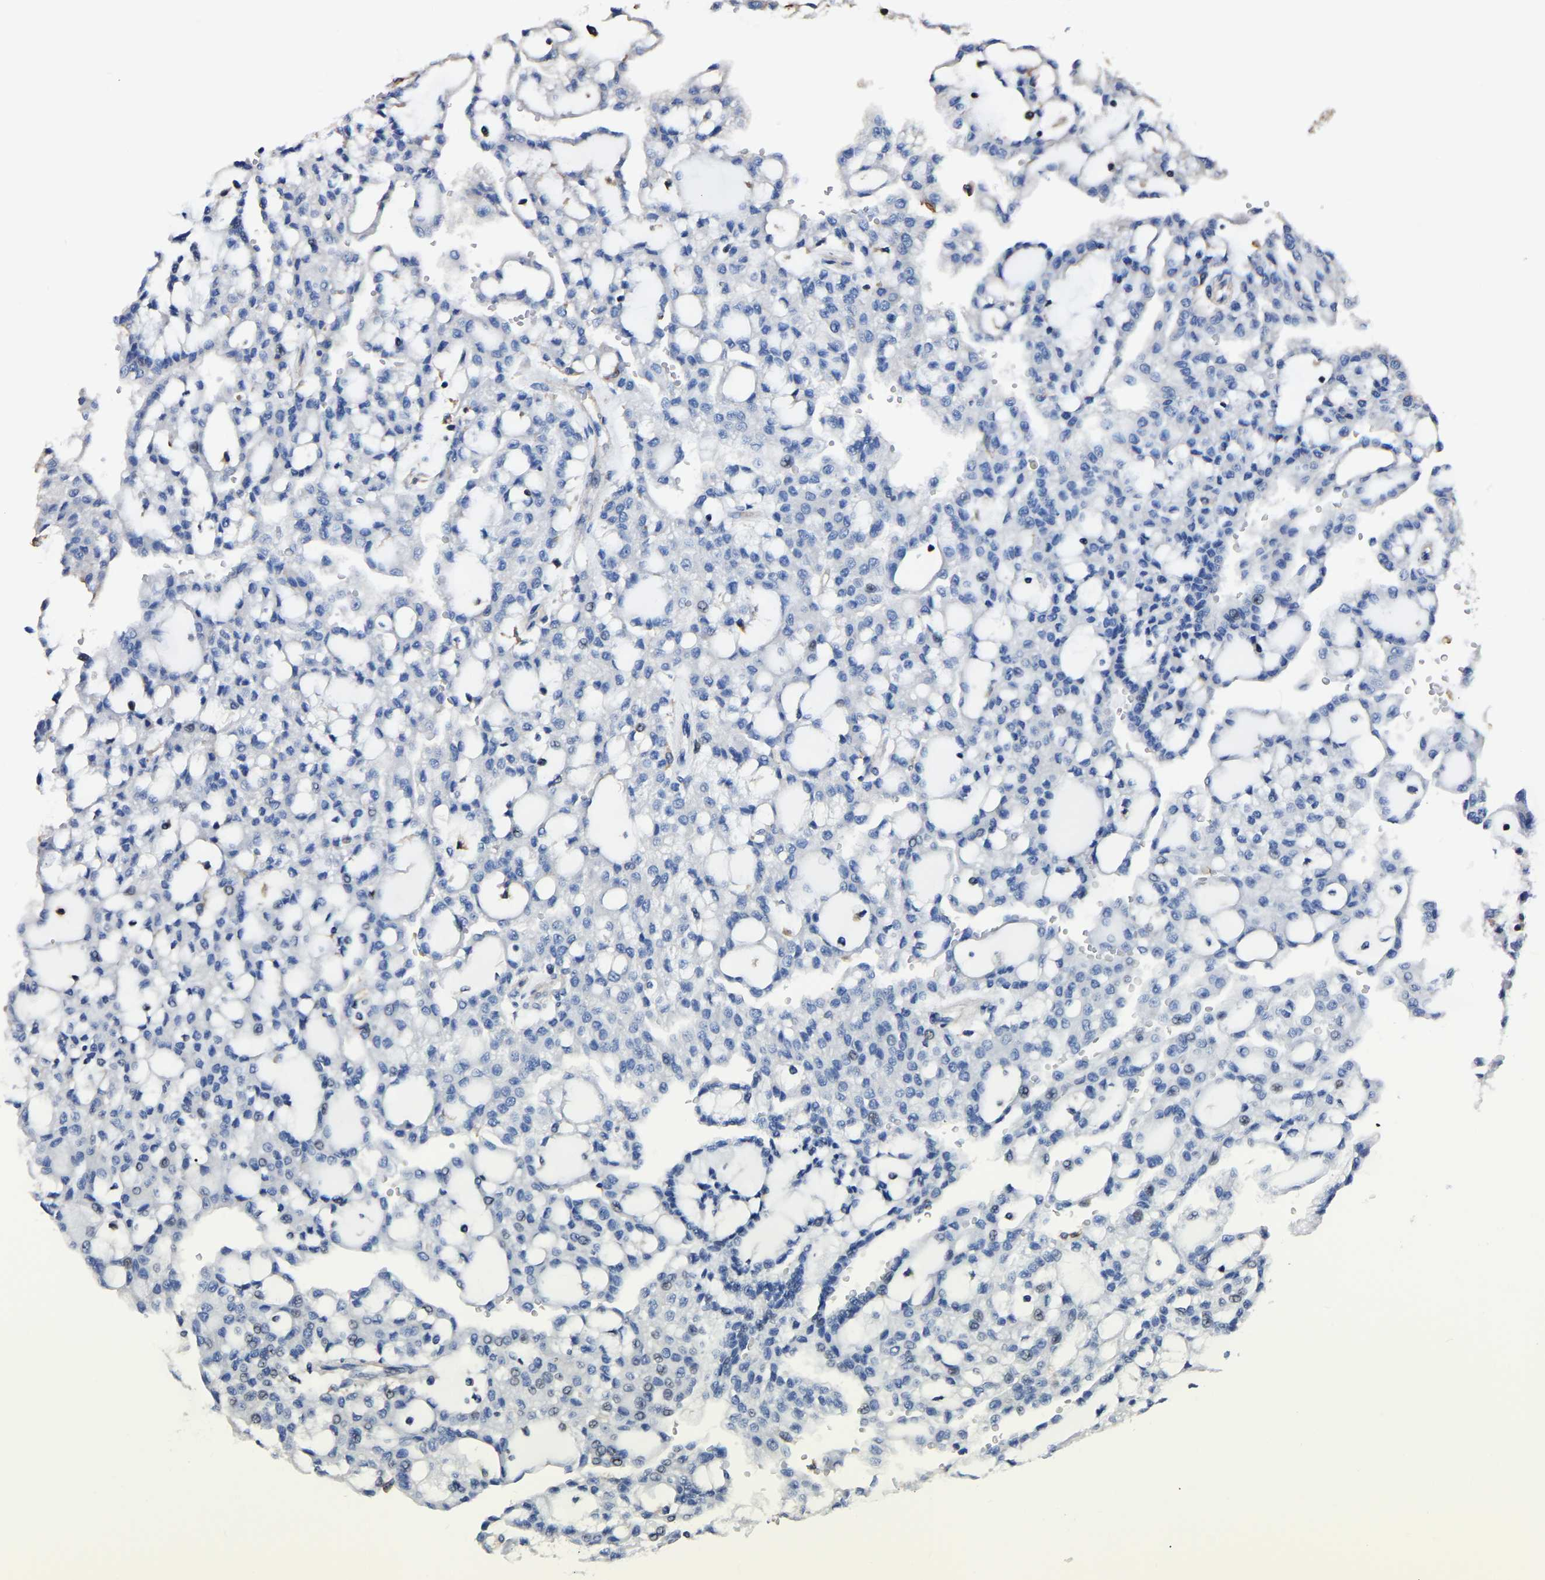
{"staining": {"intensity": "moderate", "quantity": "<25%", "location": "nuclear"}, "tissue": "renal cancer", "cell_type": "Tumor cells", "image_type": "cancer", "snomed": [{"axis": "morphology", "description": "Adenocarcinoma, NOS"}, {"axis": "topography", "description": "Kidney"}], "caption": "IHC of adenocarcinoma (renal) demonstrates low levels of moderate nuclear expression in about <25% of tumor cells.", "gene": "ARMT1", "patient": {"sex": "male", "age": 63}}